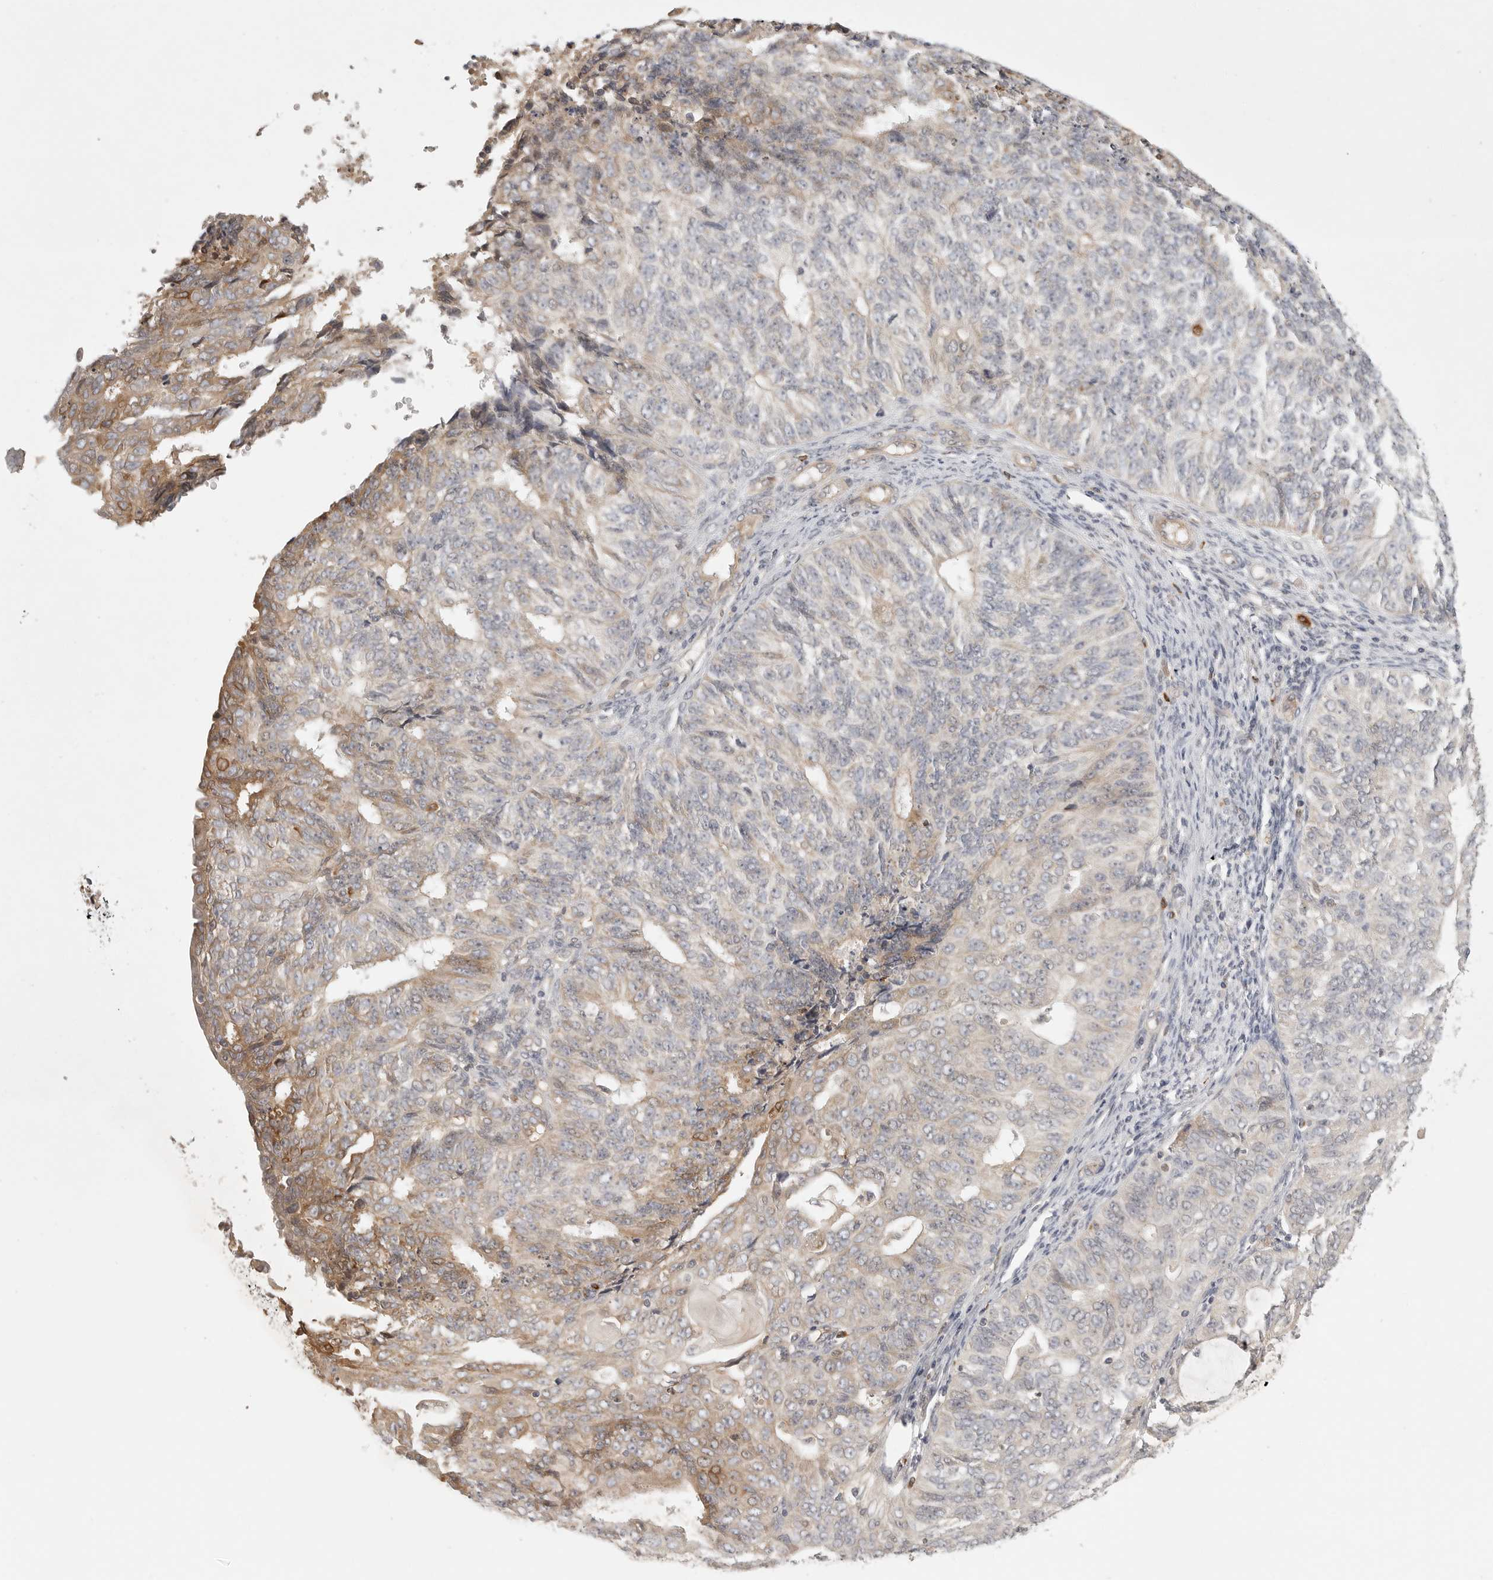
{"staining": {"intensity": "moderate", "quantity": "<25%", "location": "cytoplasmic/membranous"}, "tissue": "endometrial cancer", "cell_type": "Tumor cells", "image_type": "cancer", "snomed": [{"axis": "morphology", "description": "Adenocarcinoma, NOS"}, {"axis": "topography", "description": "Endometrium"}], "caption": "Protein analysis of endometrial adenocarcinoma tissue reveals moderate cytoplasmic/membranous staining in approximately <25% of tumor cells. (DAB (3,3'-diaminobenzidine) IHC, brown staining for protein, blue staining for nuclei).", "gene": "CCPG1", "patient": {"sex": "female", "age": 32}}